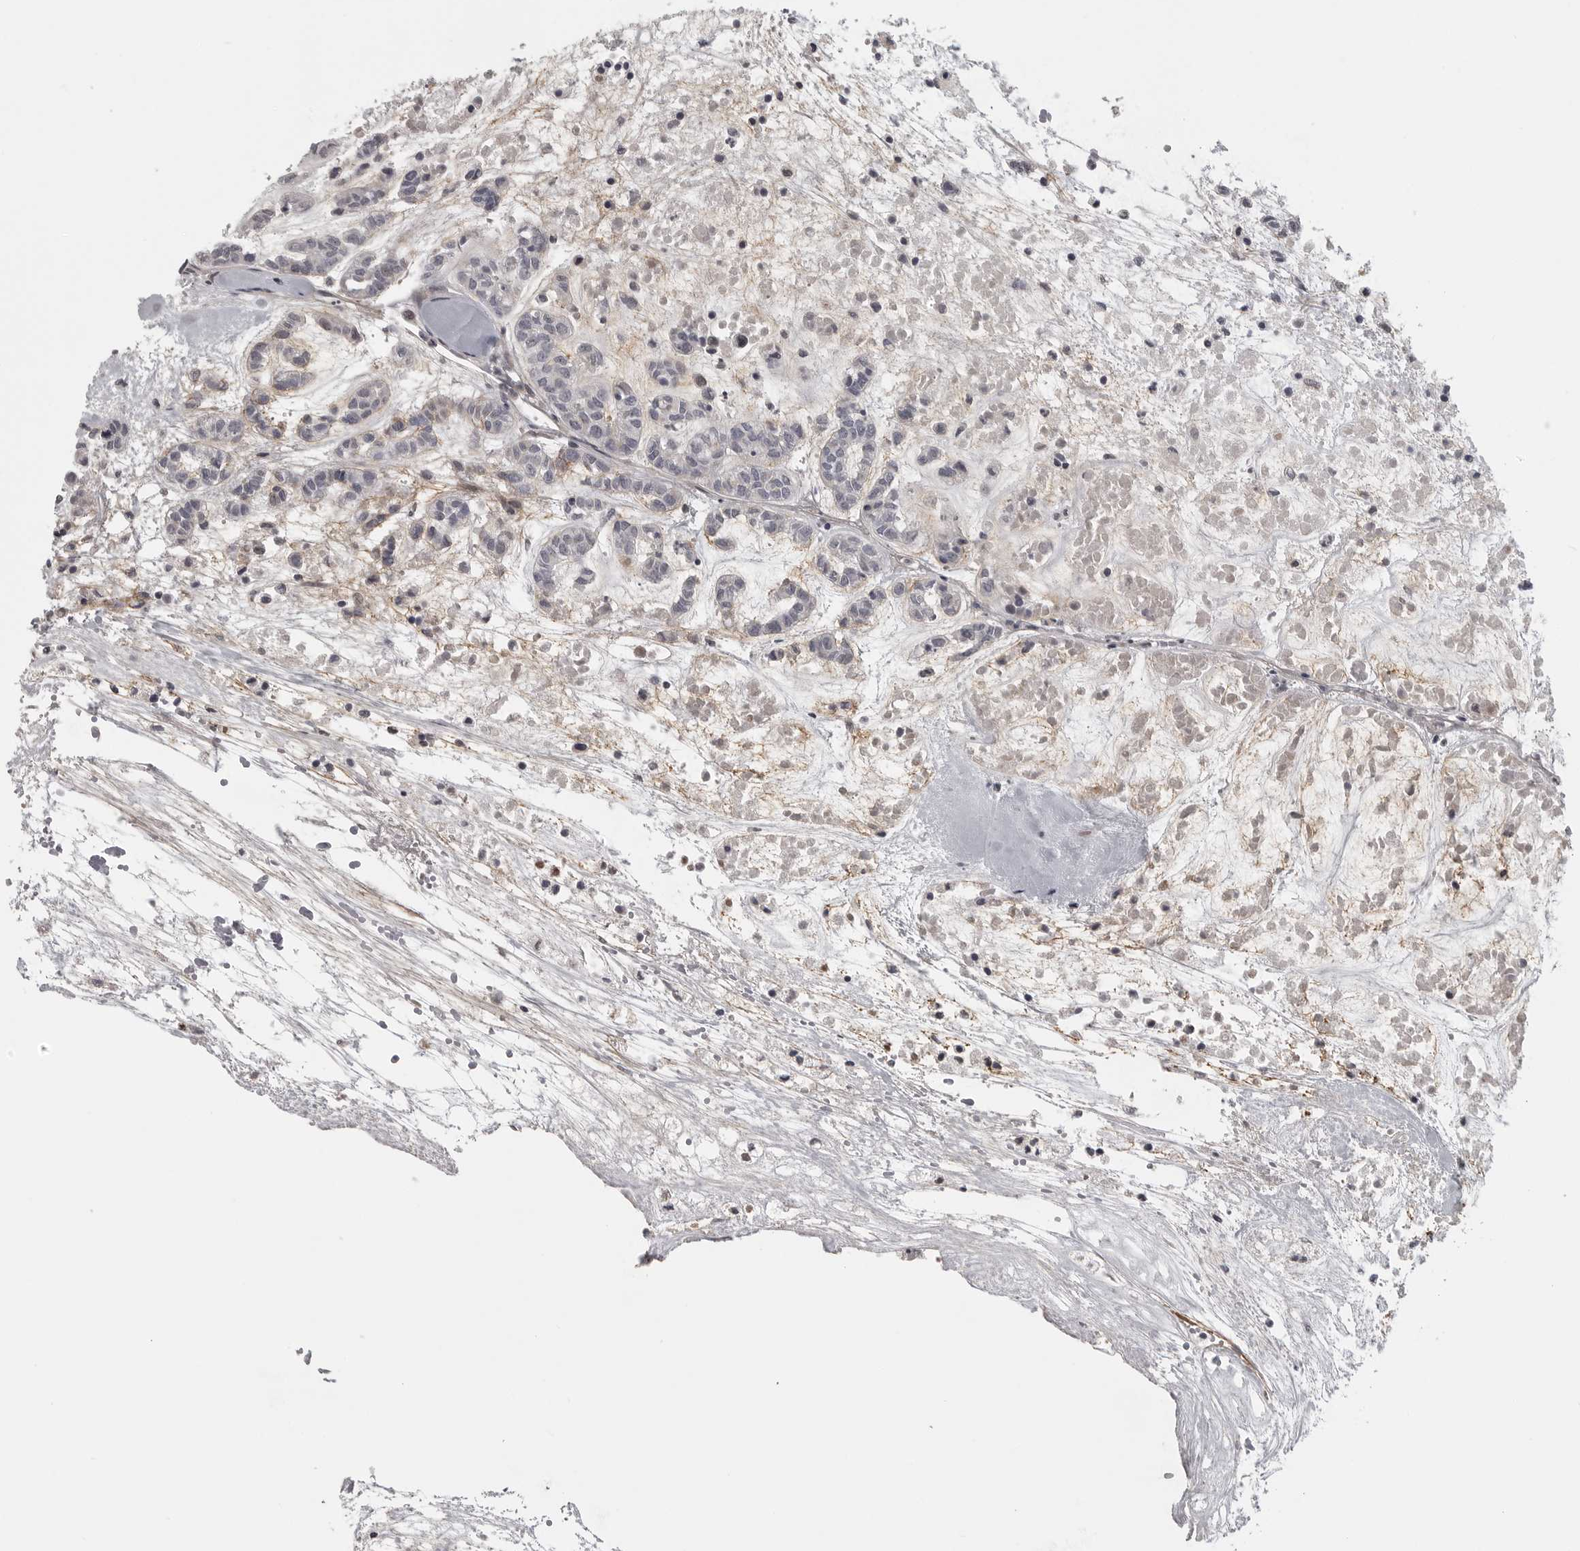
{"staining": {"intensity": "negative", "quantity": "none", "location": "none"}, "tissue": "head and neck cancer", "cell_type": "Tumor cells", "image_type": "cancer", "snomed": [{"axis": "morphology", "description": "Adenocarcinoma, NOS"}, {"axis": "morphology", "description": "Adenoma, NOS"}, {"axis": "topography", "description": "Head-Neck"}], "caption": "High power microscopy histopathology image of an immunohistochemistry image of adenoma (head and neck), revealing no significant staining in tumor cells. (DAB (3,3'-diaminobenzidine) immunohistochemistry with hematoxylin counter stain).", "gene": "UROD", "patient": {"sex": "female", "age": 55}}